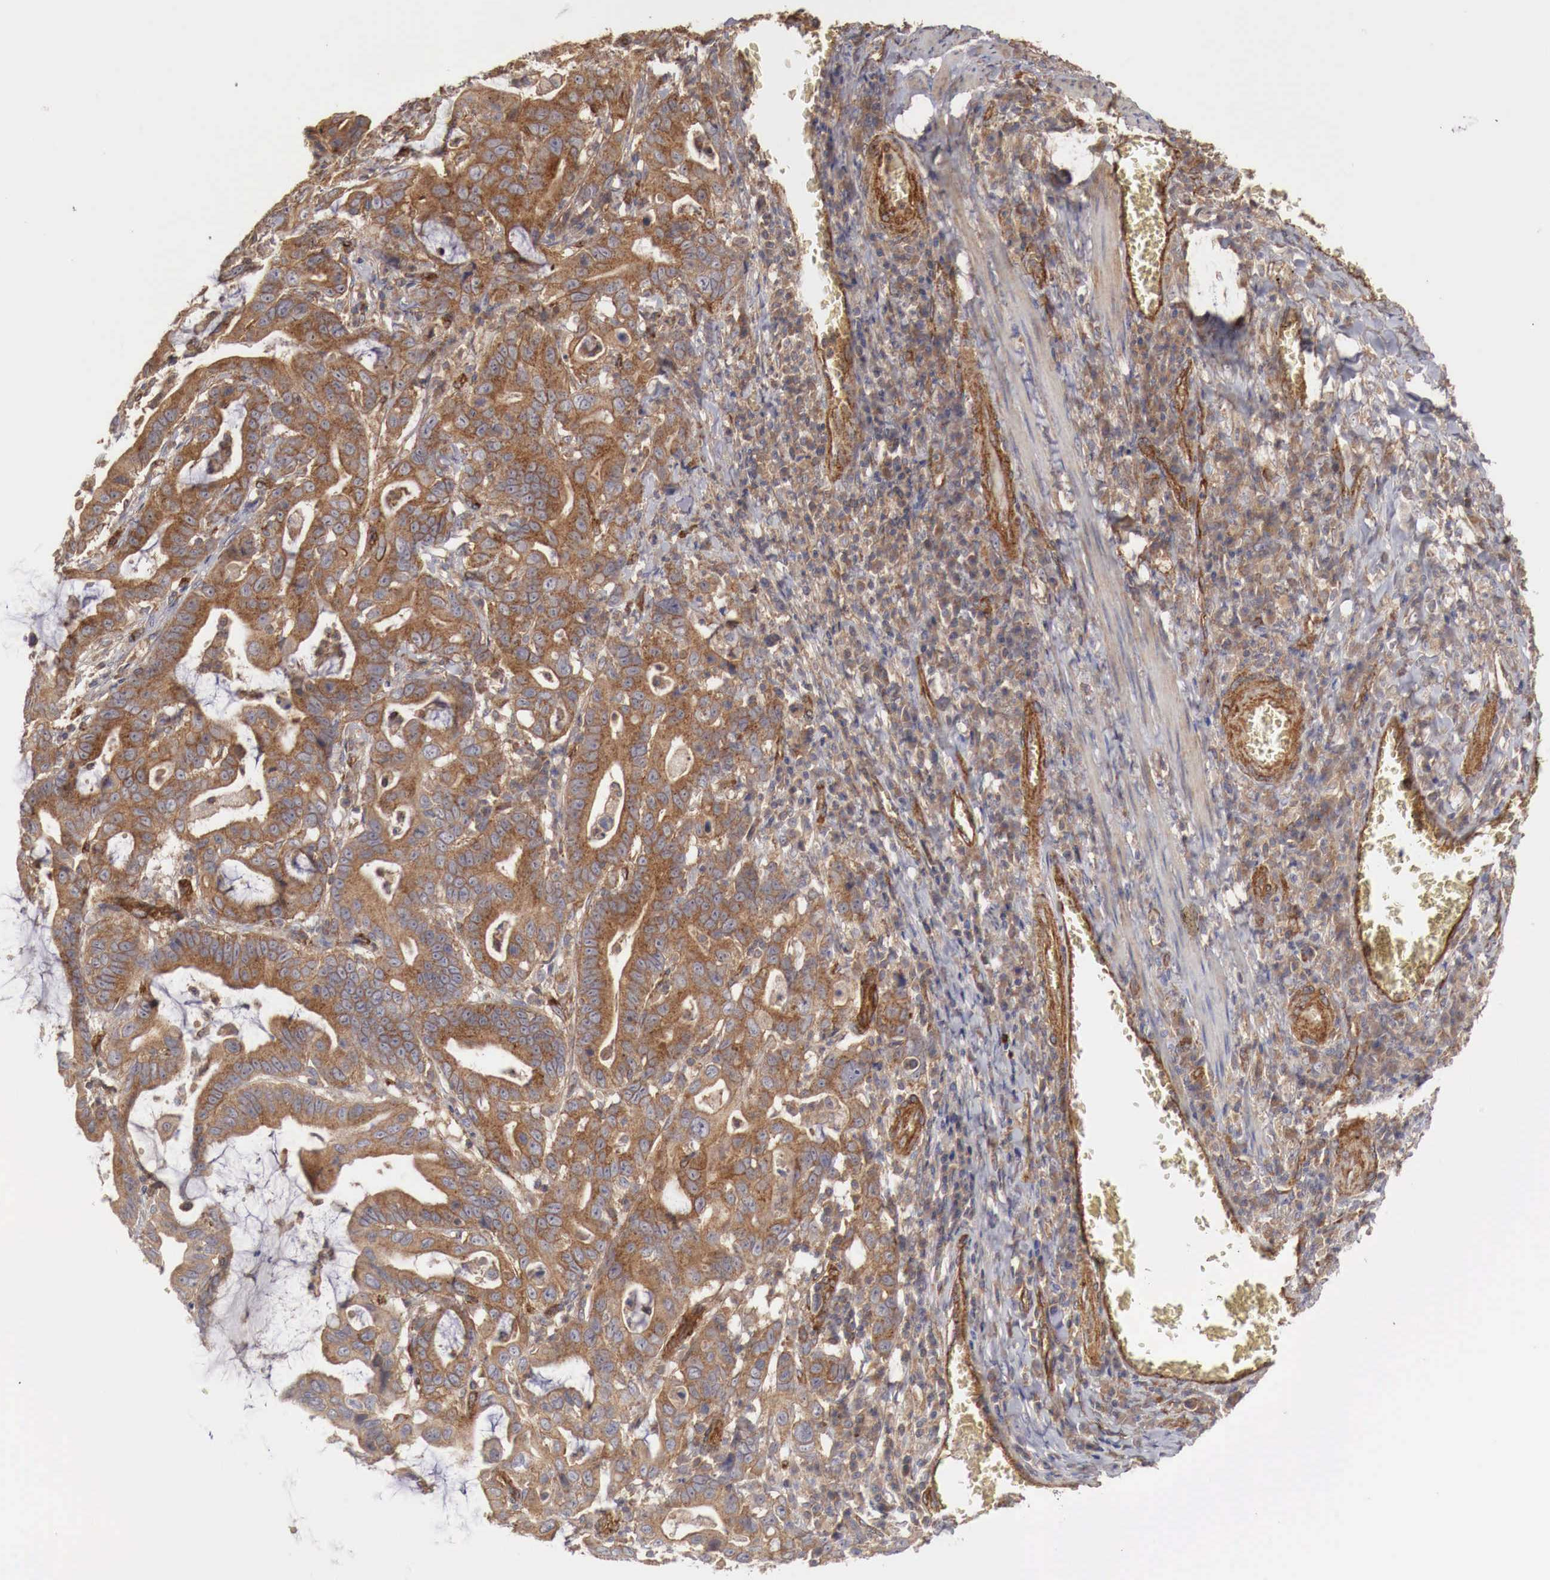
{"staining": {"intensity": "moderate", "quantity": ">75%", "location": "cytoplasmic/membranous"}, "tissue": "stomach cancer", "cell_type": "Tumor cells", "image_type": "cancer", "snomed": [{"axis": "morphology", "description": "Adenocarcinoma, NOS"}, {"axis": "topography", "description": "Stomach, upper"}], "caption": "Immunohistochemistry micrograph of neoplastic tissue: human stomach adenocarcinoma stained using immunohistochemistry (IHC) shows medium levels of moderate protein expression localized specifically in the cytoplasmic/membranous of tumor cells, appearing as a cytoplasmic/membranous brown color.", "gene": "ARMCX4", "patient": {"sex": "male", "age": 63}}